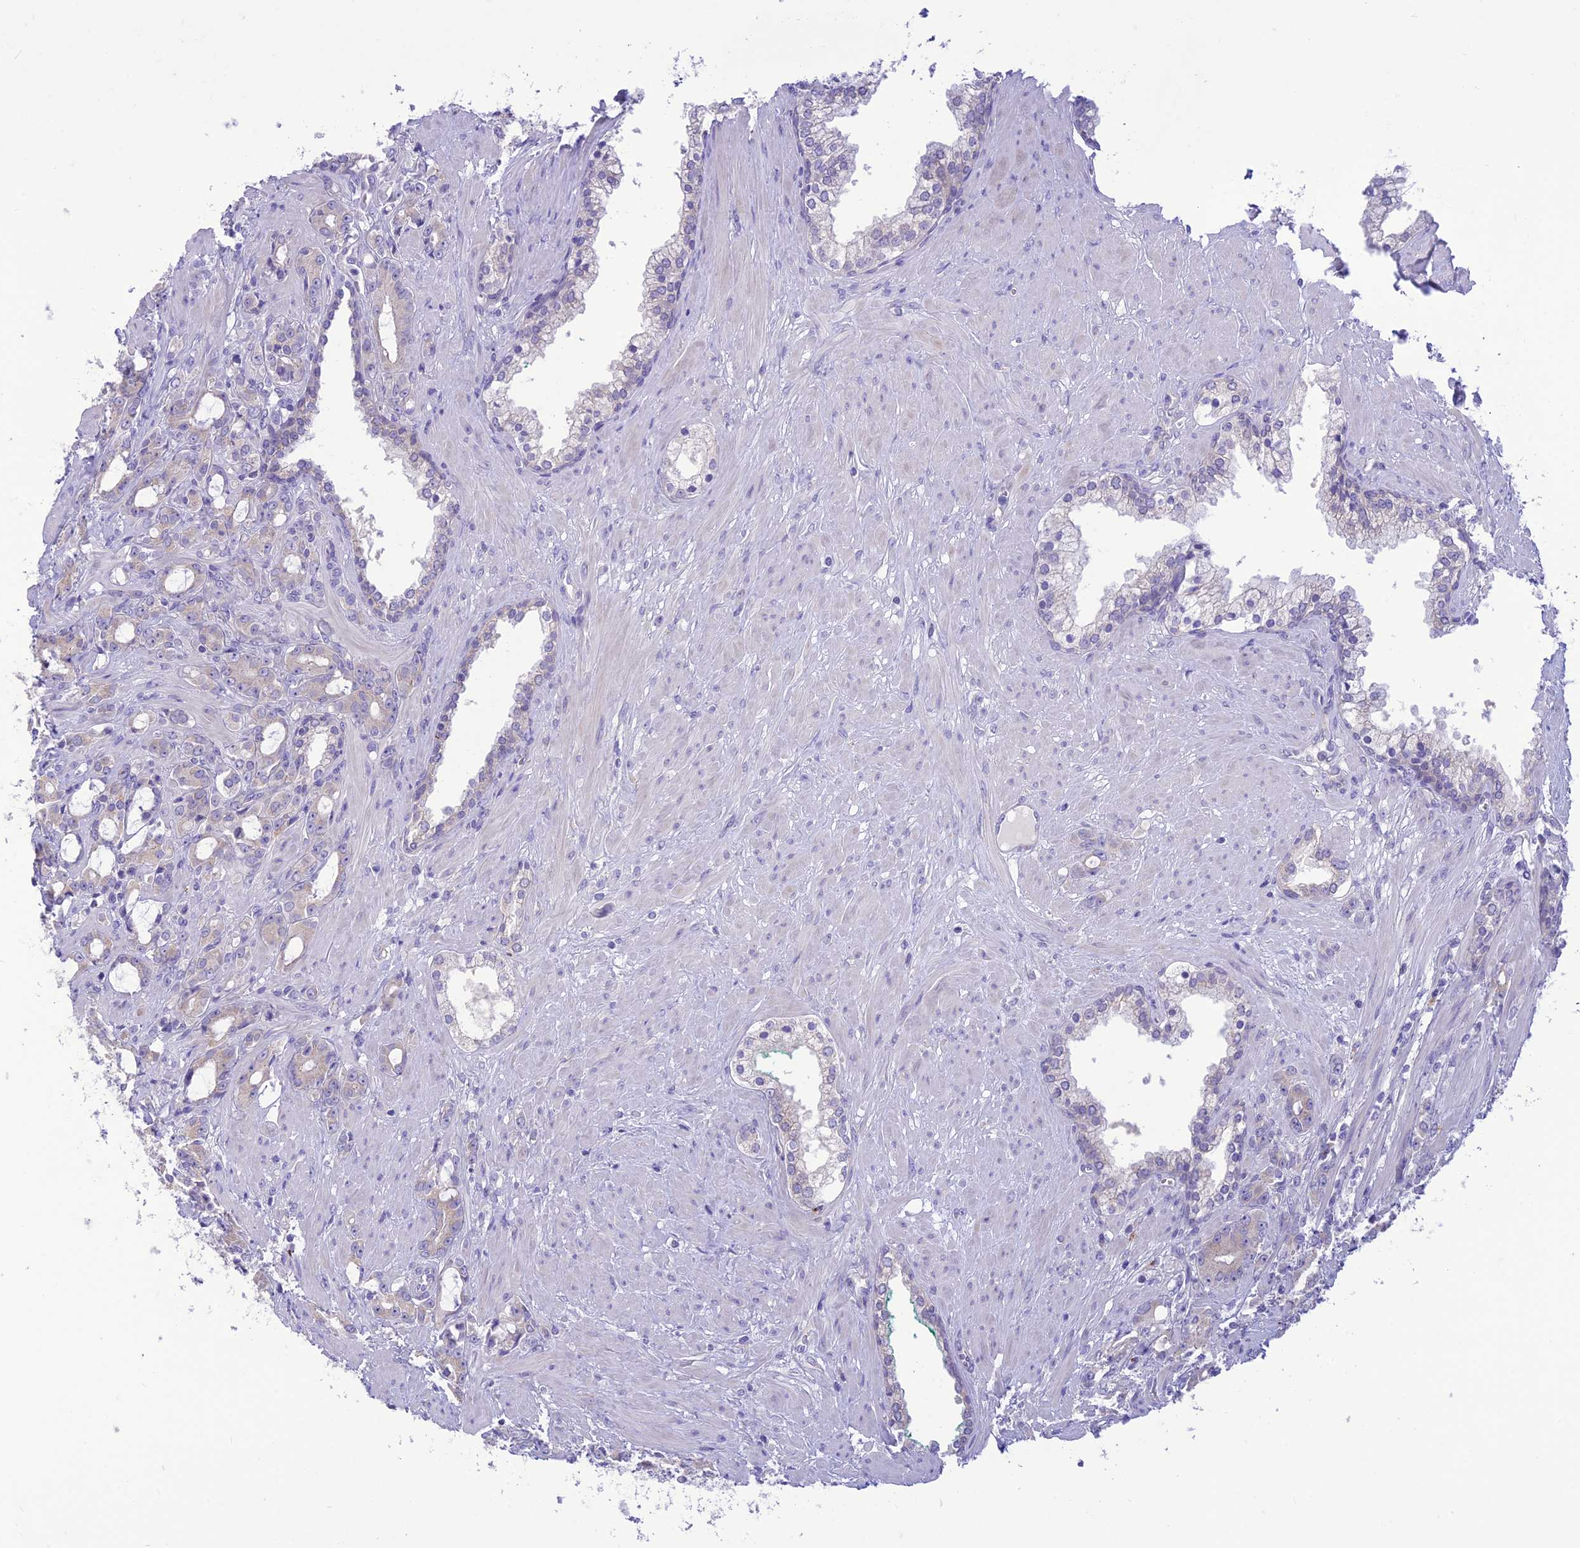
{"staining": {"intensity": "negative", "quantity": "none", "location": "none"}, "tissue": "prostate cancer", "cell_type": "Tumor cells", "image_type": "cancer", "snomed": [{"axis": "morphology", "description": "Adenocarcinoma, High grade"}, {"axis": "topography", "description": "Prostate"}], "caption": "This is an immunohistochemistry (IHC) micrograph of prostate cancer. There is no positivity in tumor cells.", "gene": "DHDH", "patient": {"sex": "male", "age": 72}}